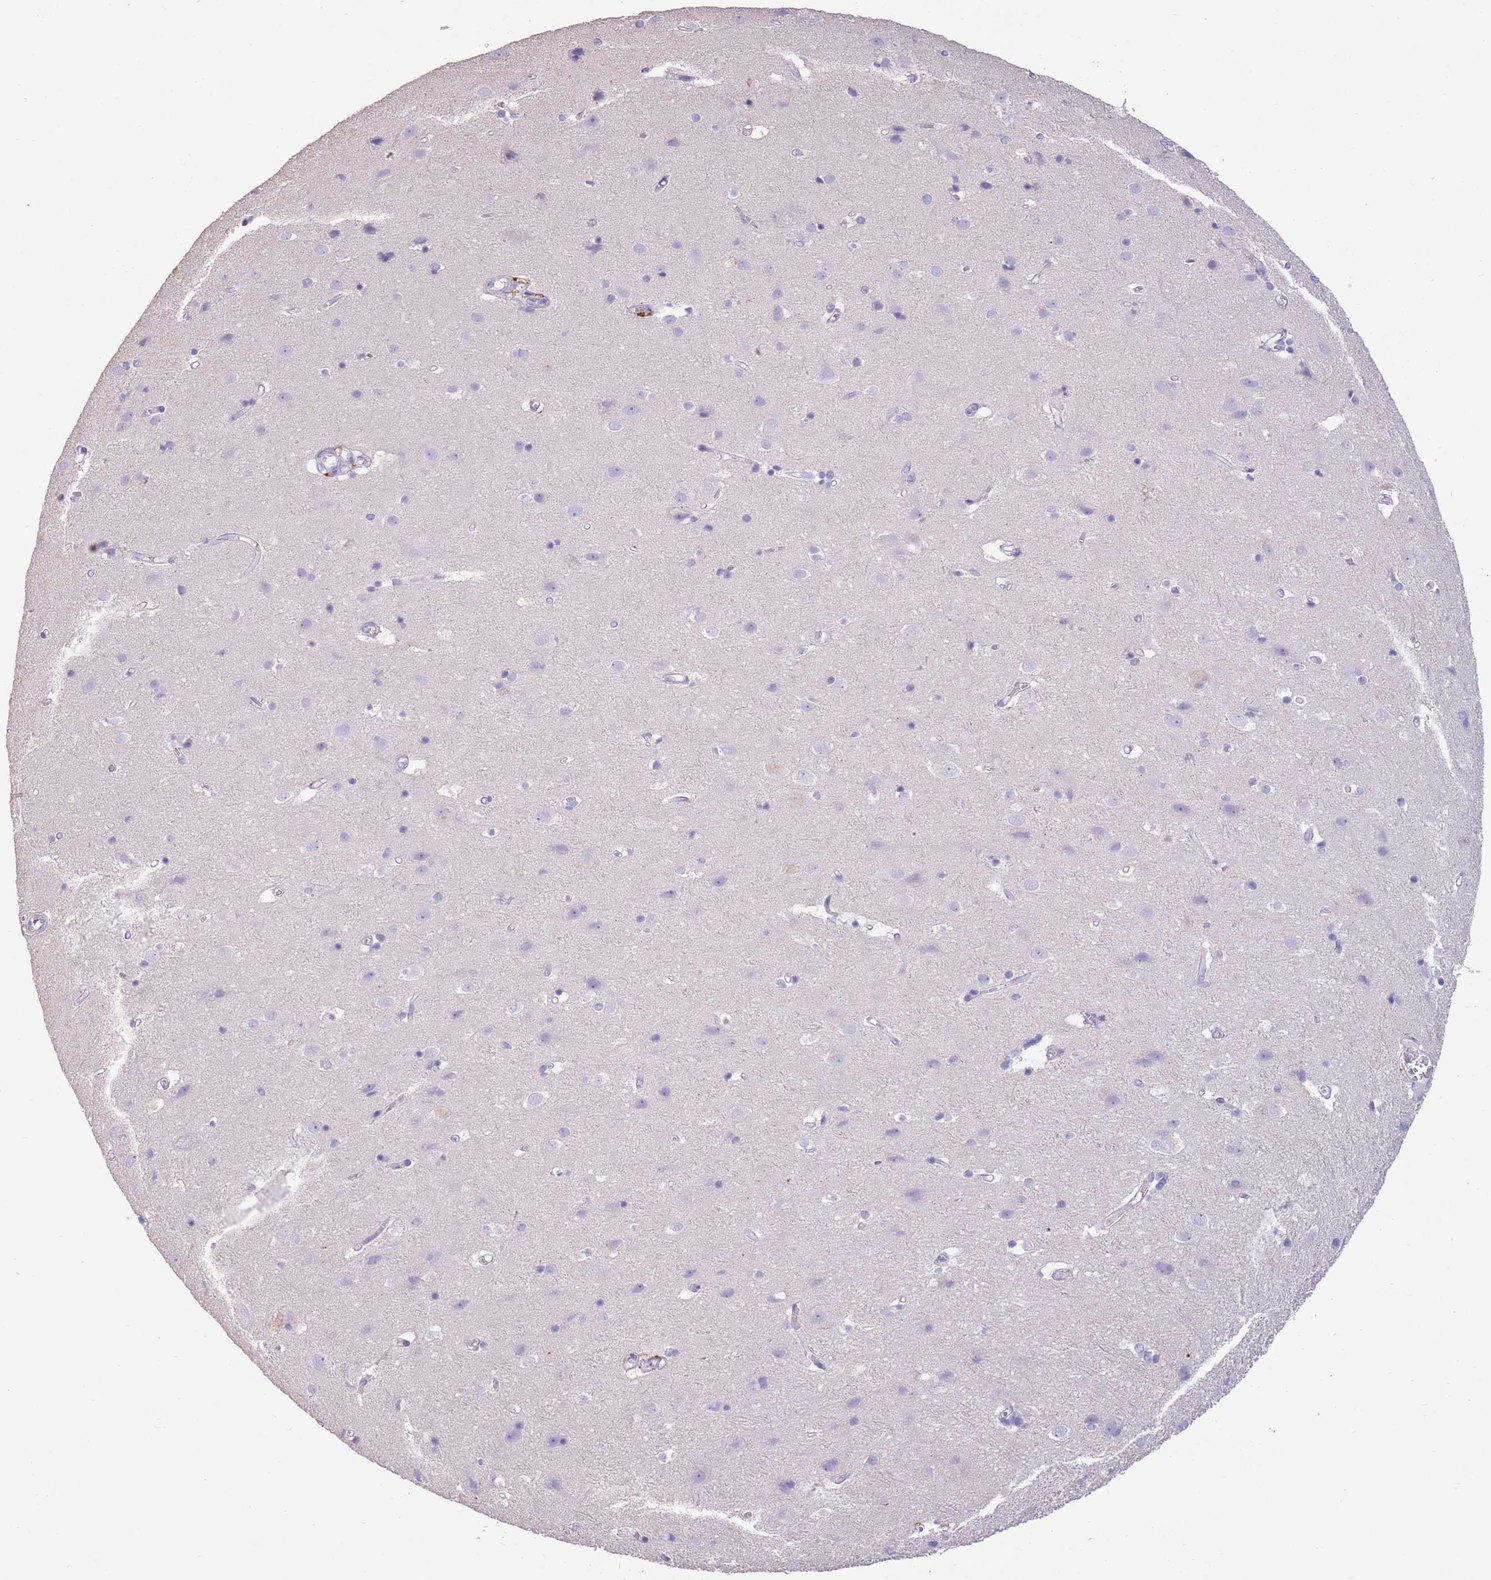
{"staining": {"intensity": "negative", "quantity": "none", "location": "none"}, "tissue": "cerebral cortex", "cell_type": "Endothelial cells", "image_type": "normal", "snomed": [{"axis": "morphology", "description": "Normal tissue, NOS"}, {"axis": "topography", "description": "Cerebral cortex"}], "caption": "Immunohistochemical staining of unremarkable cerebral cortex exhibits no significant staining in endothelial cells. (DAB IHC, high magnification).", "gene": "SFTPA1", "patient": {"sex": "male", "age": 54}}